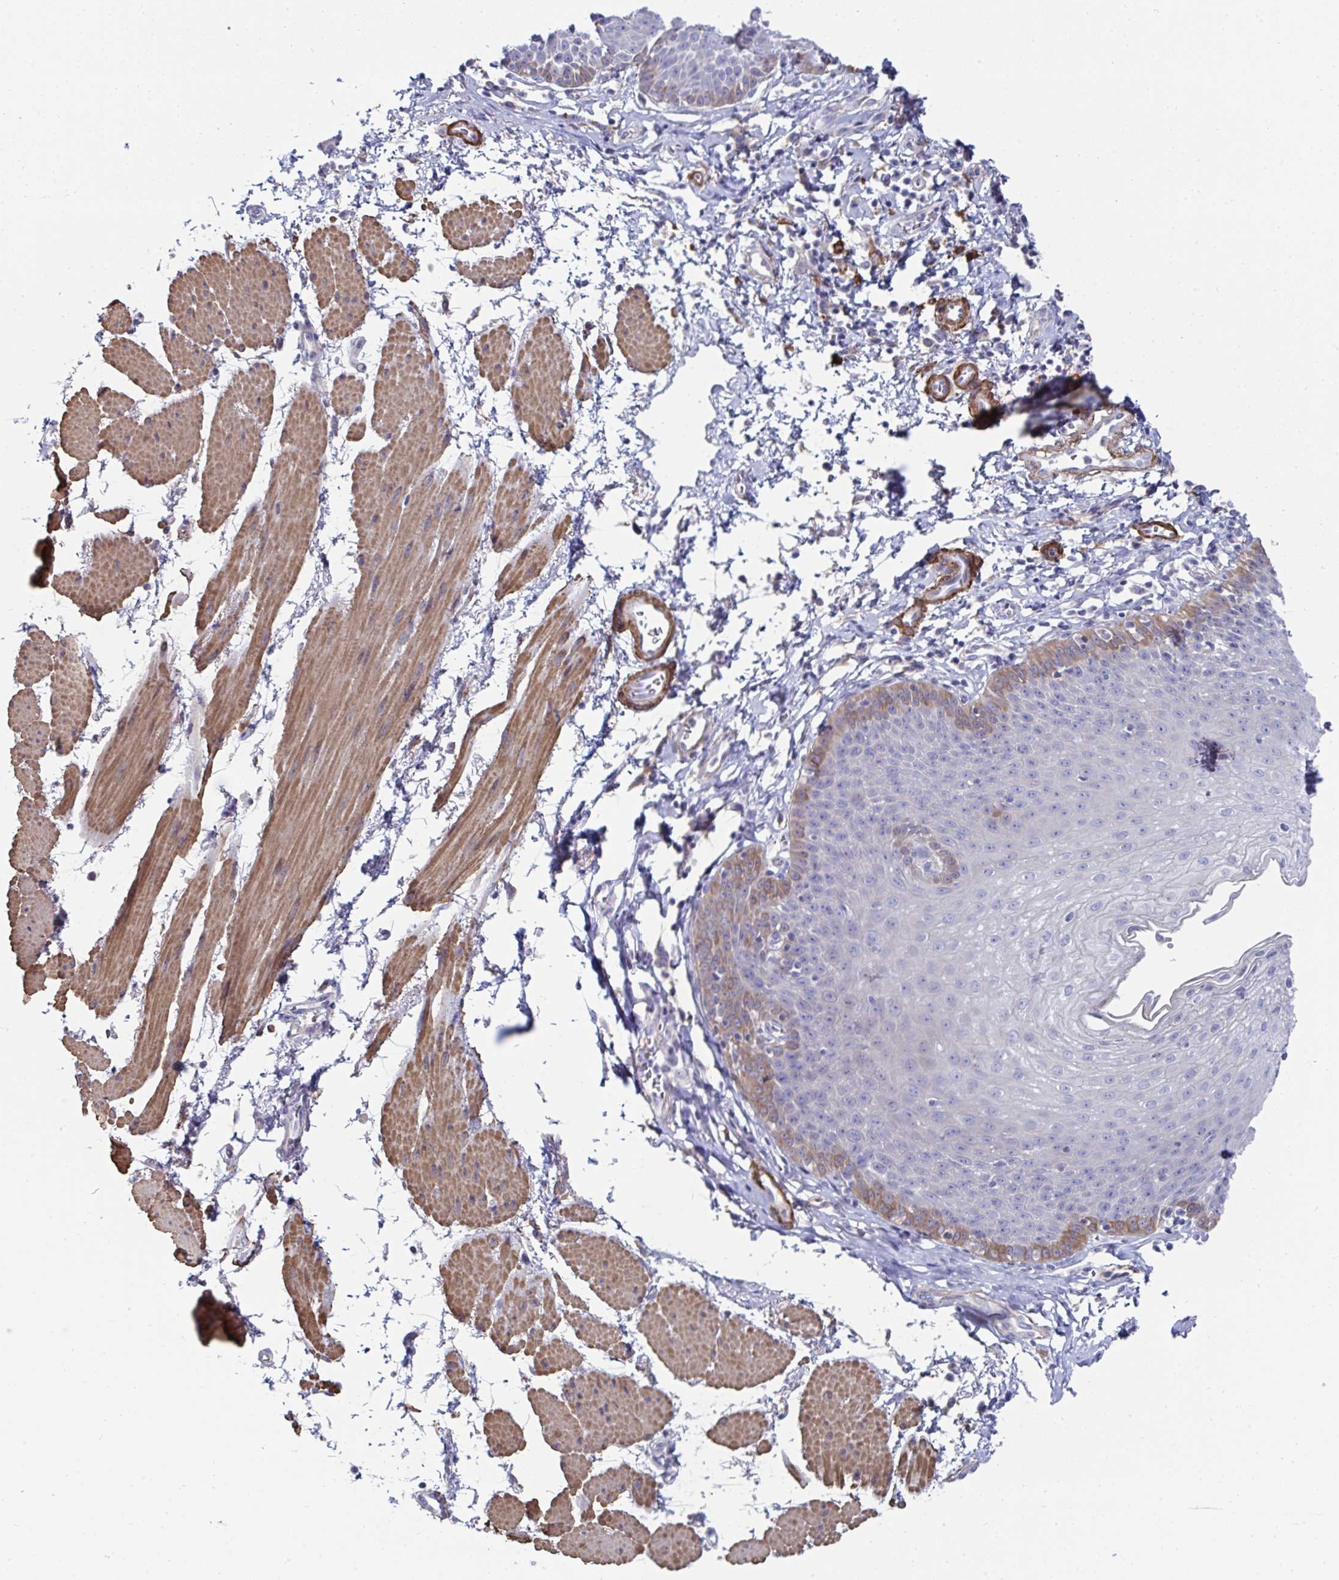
{"staining": {"intensity": "moderate", "quantity": "<25%", "location": "cytoplasmic/membranous"}, "tissue": "esophagus", "cell_type": "Squamous epithelial cells", "image_type": "normal", "snomed": [{"axis": "morphology", "description": "Normal tissue, NOS"}, {"axis": "topography", "description": "Esophagus"}], "caption": "Protein staining of normal esophagus shows moderate cytoplasmic/membranous staining in approximately <25% of squamous epithelial cells. The protein is shown in brown color, while the nuclei are stained blue.", "gene": "FBXL13", "patient": {"sex": "female", "age": 81}}